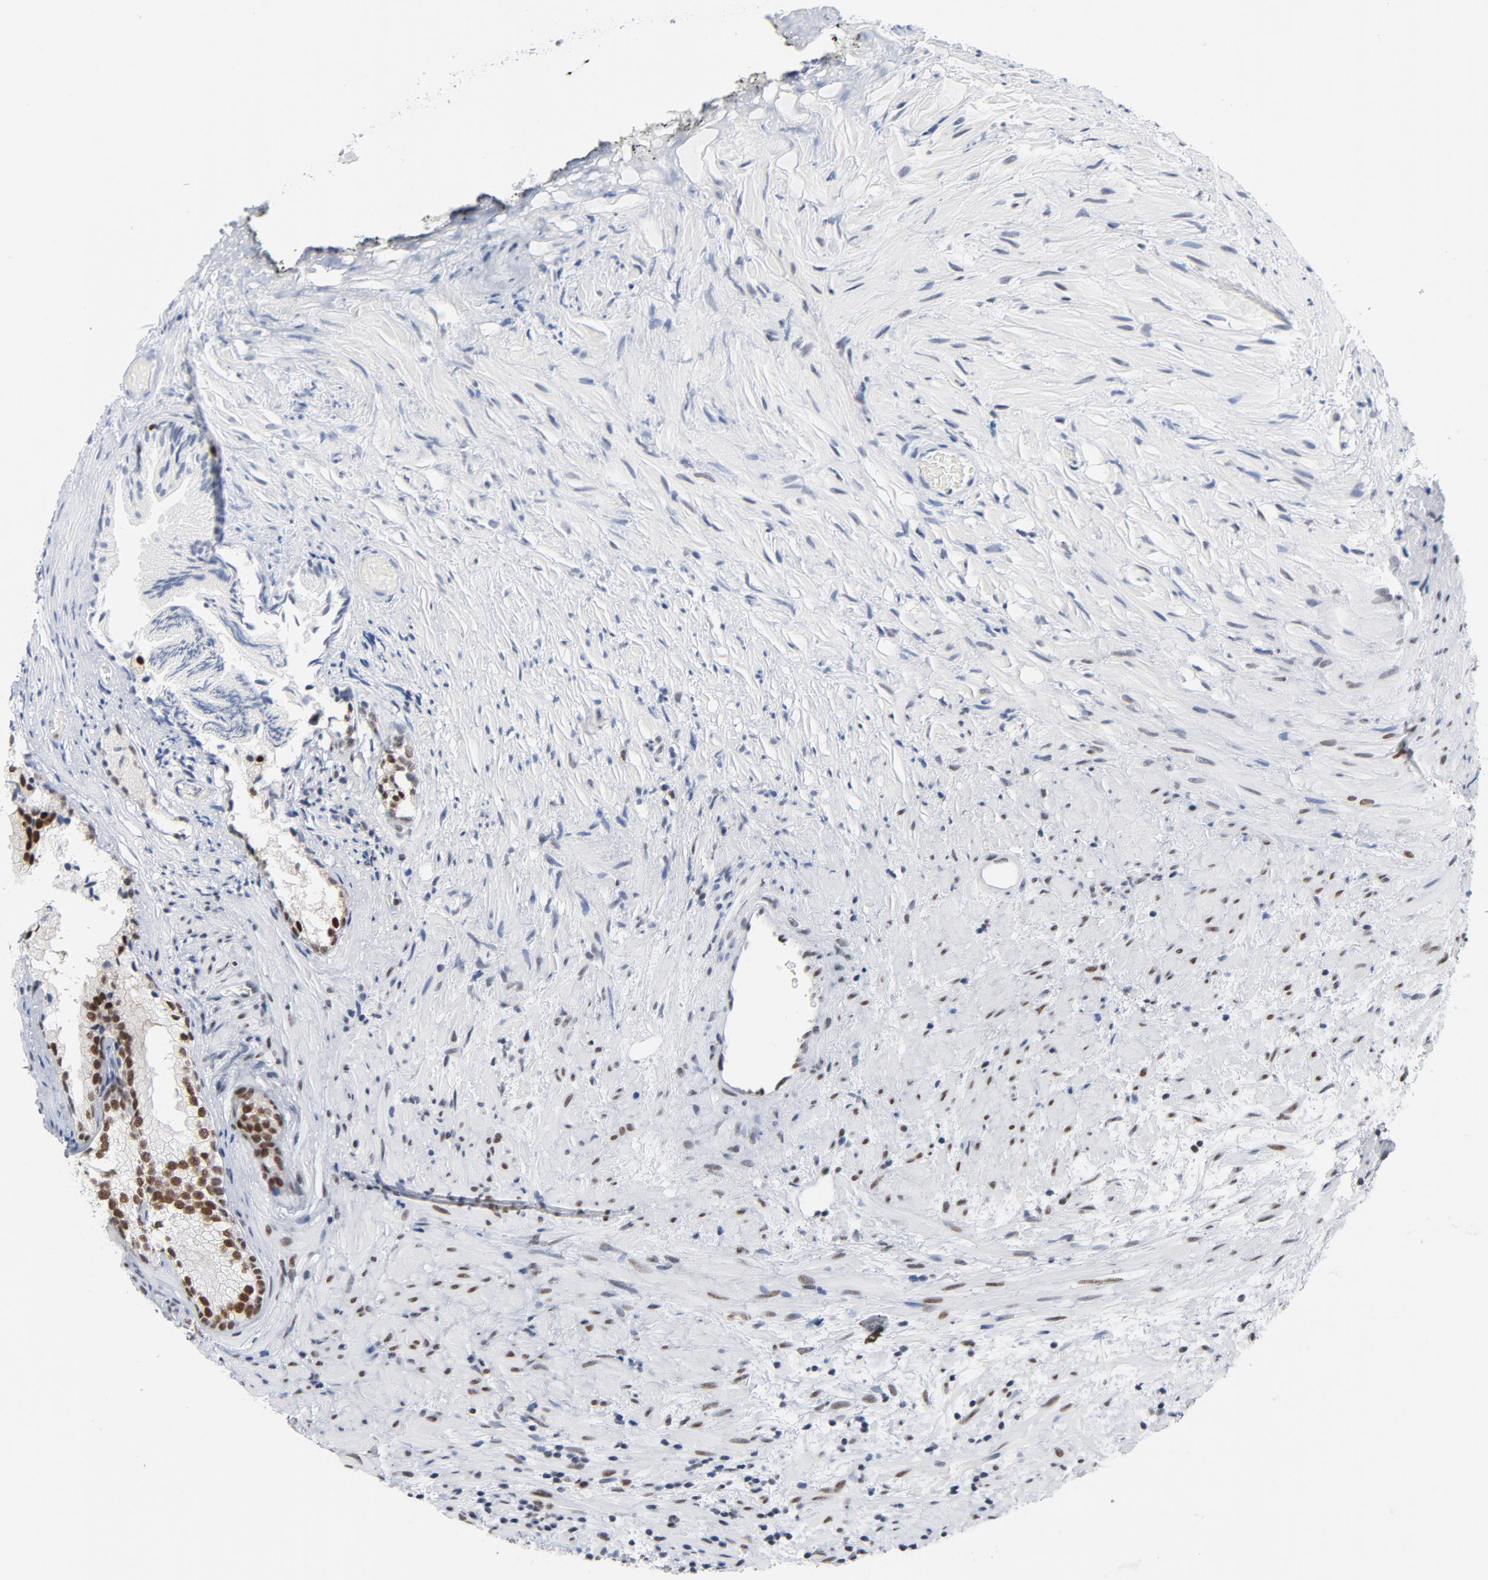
{"staining": {"intensity": "moderate", "quantity": ">75%", "location": "nuclear"}, "tissue": "prostate", "cell_type": "Glandular cells", "image_type": "normal", "snomed": [{"axis": "morphology", "description": "Normal tissue, NOS"}, {"axis": "topography", "description": "Prostate"}], "caption": "Immunohistochemistry (IHC) image of normal human prostate stained for a protein (brown), which demonstrates medium levels of moderate nuclear positivity in approximately >75% of glandular cells.", "gene": "CSTF2", "patient": {"sex": "male", "age": 76}}